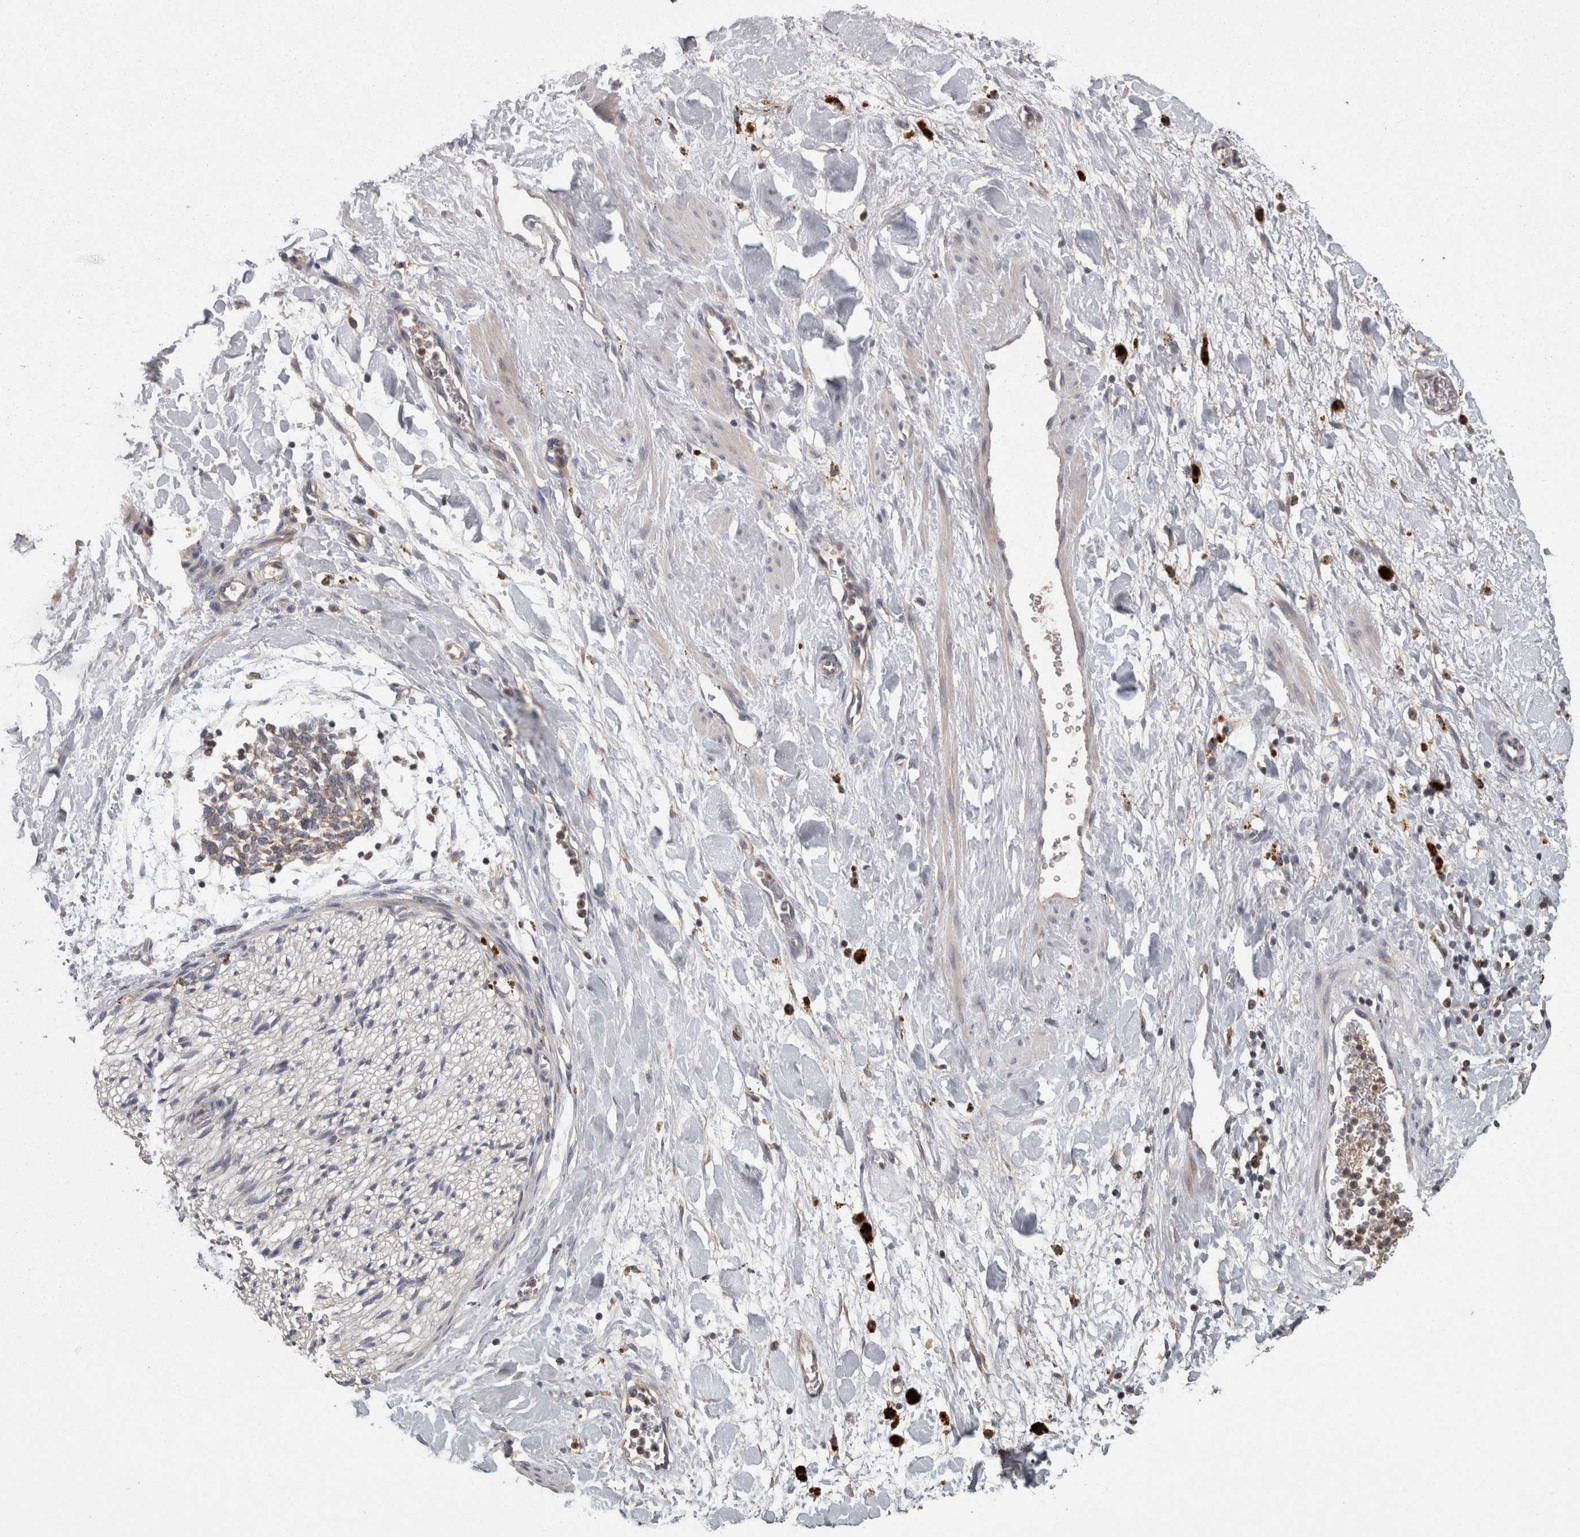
{"staining": {"intensity": "negative", "quantity": "none", "location": "none"}, "tissue": "adipose tissue", "cell_type": "Adipocytes", "image_type": "normal", "snomed": [{"axis": "morphology", "description": "Normal tissue, NOS"}, {"axis": "topography", "description": "Kidney"}, {"axis": "topography", "description": "Peripheral nerve tissue"}], "caption": "Adipose tissue stained for a protein using IHC reveals no expression adipocytes.", "gene": "PCM1", "patient": {"sex": "male", "age": 7}}